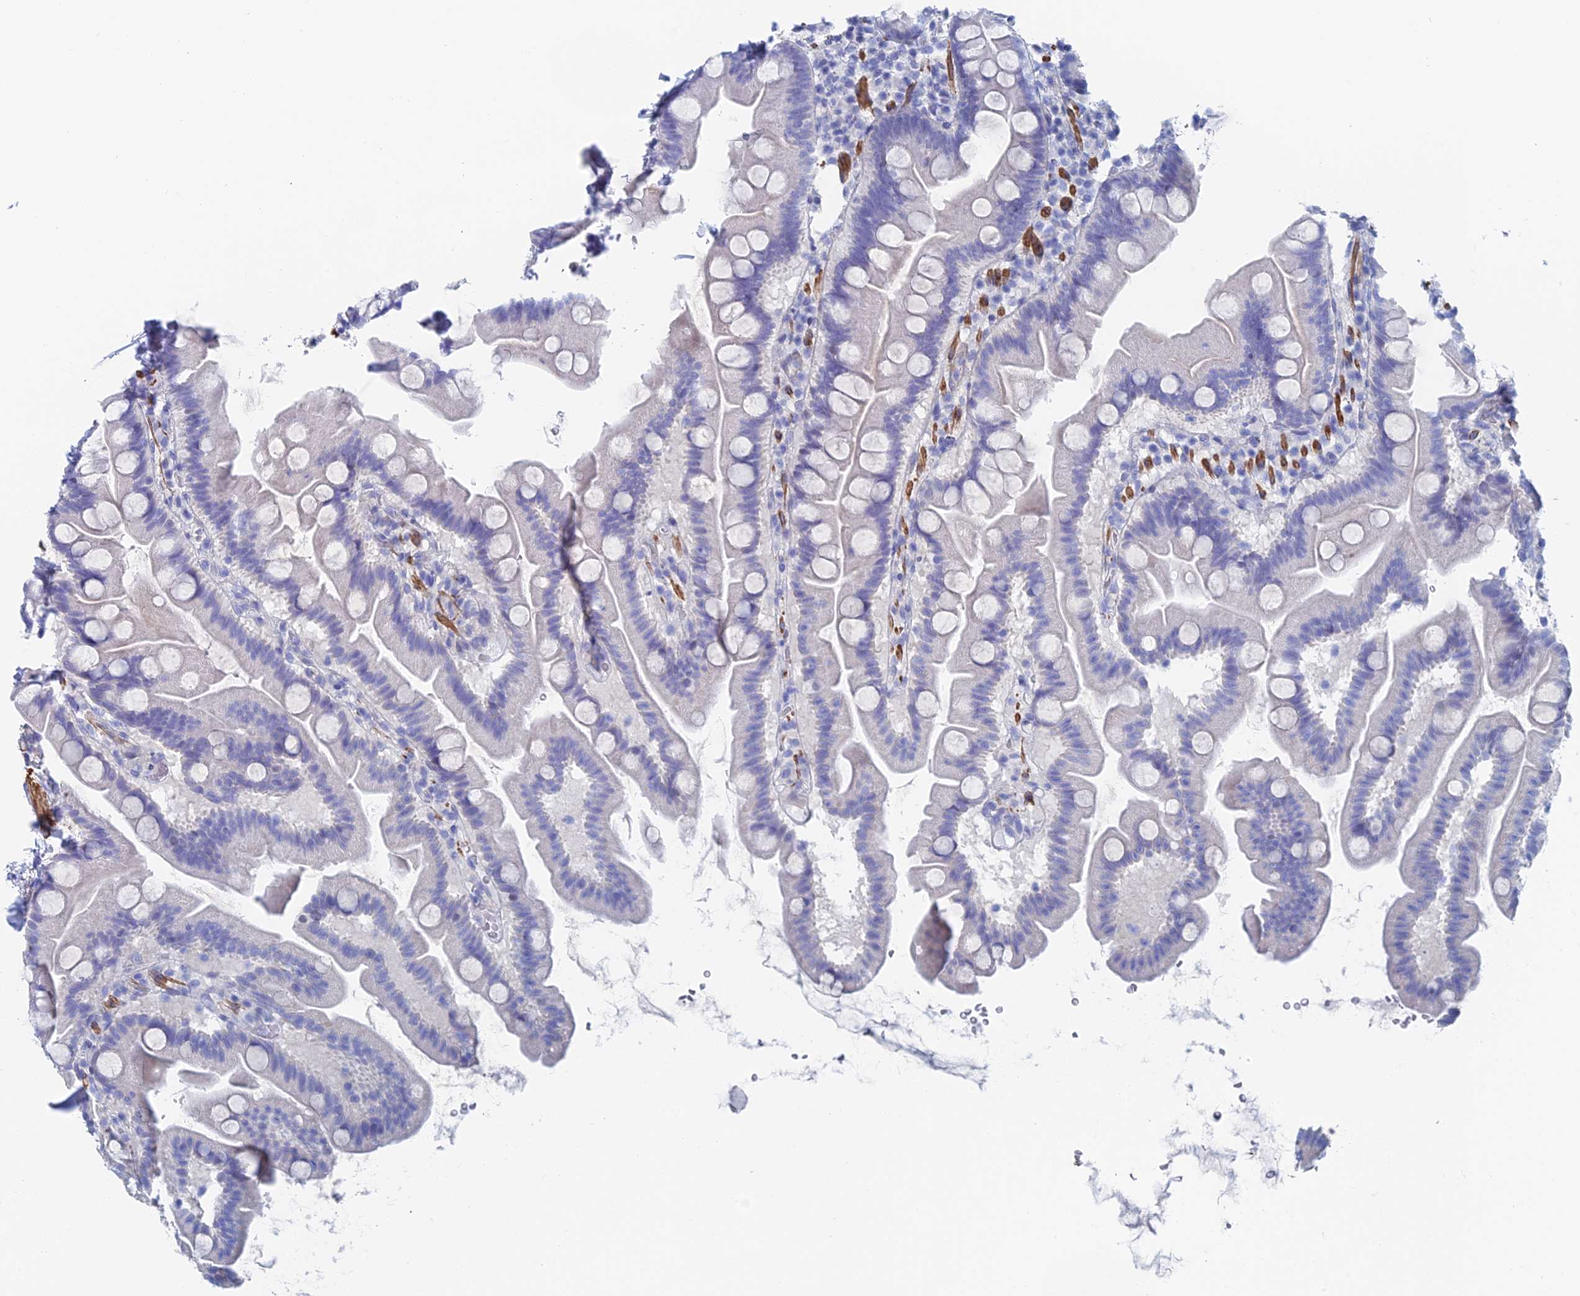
{"staining": {"intensity": "negative", "quantity": "none", "location": "none"}, "tissue": "small intestine", "cell_type": "Glandular cells", "image_type": "normal", "snomed": [{"axis": "morphology", "description": "Normal tissue, NOS"}, {"axis": "topography", "description": "Small intestine"}], "caption": "IHC of unremarkable human small intestine demonstrates no positivity in glandular cells. Nuclei are stained in blue.", "gene": "KCNK18", "patient": {"sex": "female", "age": 68}}